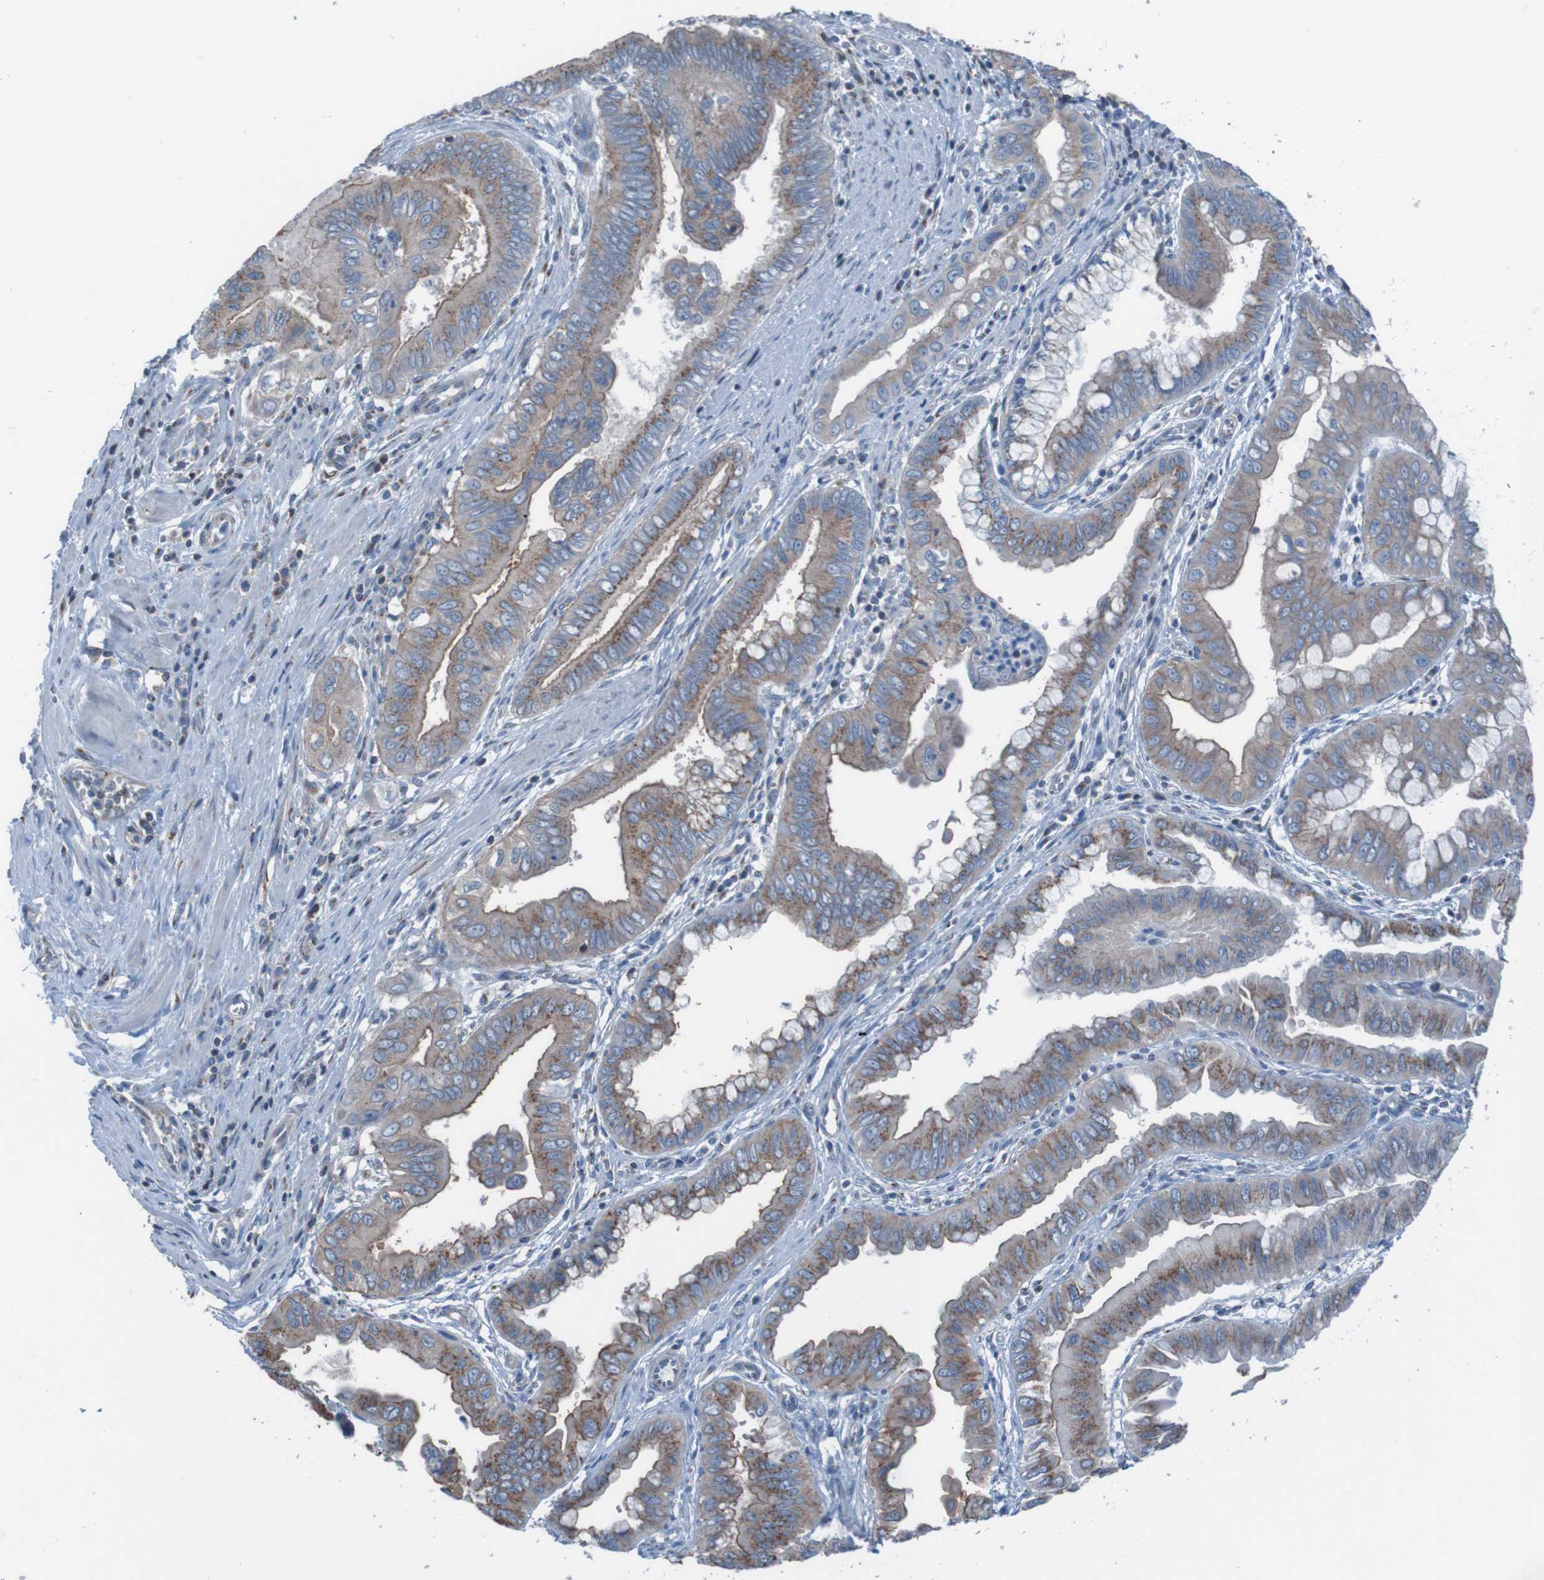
{"staining": {"intensity": "moderate", "quantity": ">75%", "location": "cytoplasmic/membranous"}, "tissue": "pancreatic cancer", "cell_type": "Tumor cells", "image_type": "cancer", "snomed": [{"axis": "morphology", "description": "Normal tissue, NOS"}, {"axis": "topography", "description": "Lymph node"}], "caption": "Immunohistochemistry photomicrograph of neoplastic tissue: human pancreatic cancer stained using IHC demonstrates medium levels of moderate protein expression localized specifically in the cytoplasmic/membranous of tumor cells, appearing as a cytoplasmic/membranous brown color.", "gene": "MINAR1", "patient": {"sex": "male", "age": 50}}